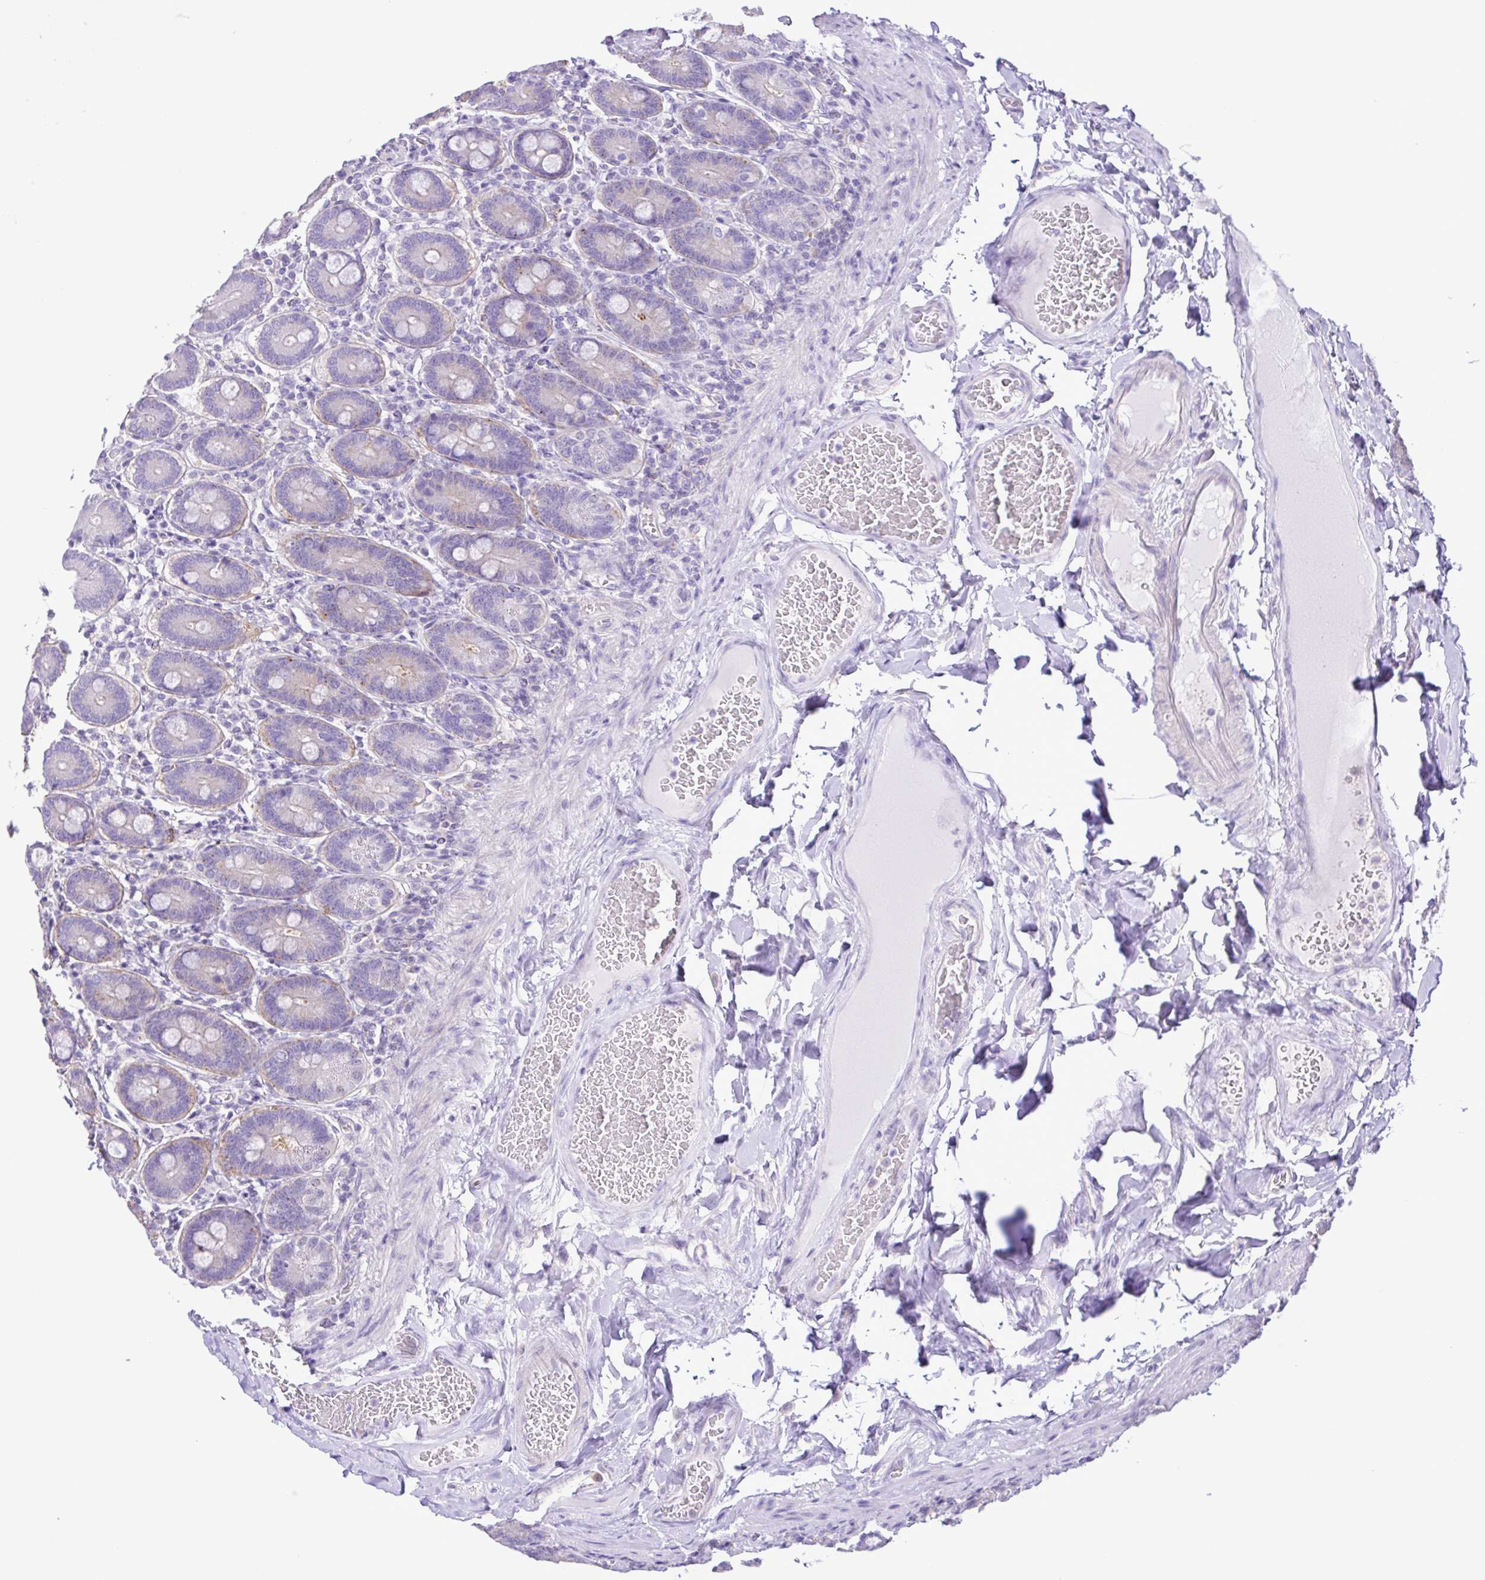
{"staining": {"intensity": "negative", "quantity": "none", "location": "none"}, "tissue": "duodenum", "cell_type": "Glandular cells", "image_type": "normal", "snomed": [{"axis": "morphology", "description": "Normal tissue, NOS"}, {"axis": "topography", "description": "Duodenum"}], "caption": "The photomicrograph shows no significant expression in glandular cells of duodenum. (IHC, brightfield microscopy, high magnification).", "gene": "CYP17A1", "patient": {"sex": "female", "age": 62}}